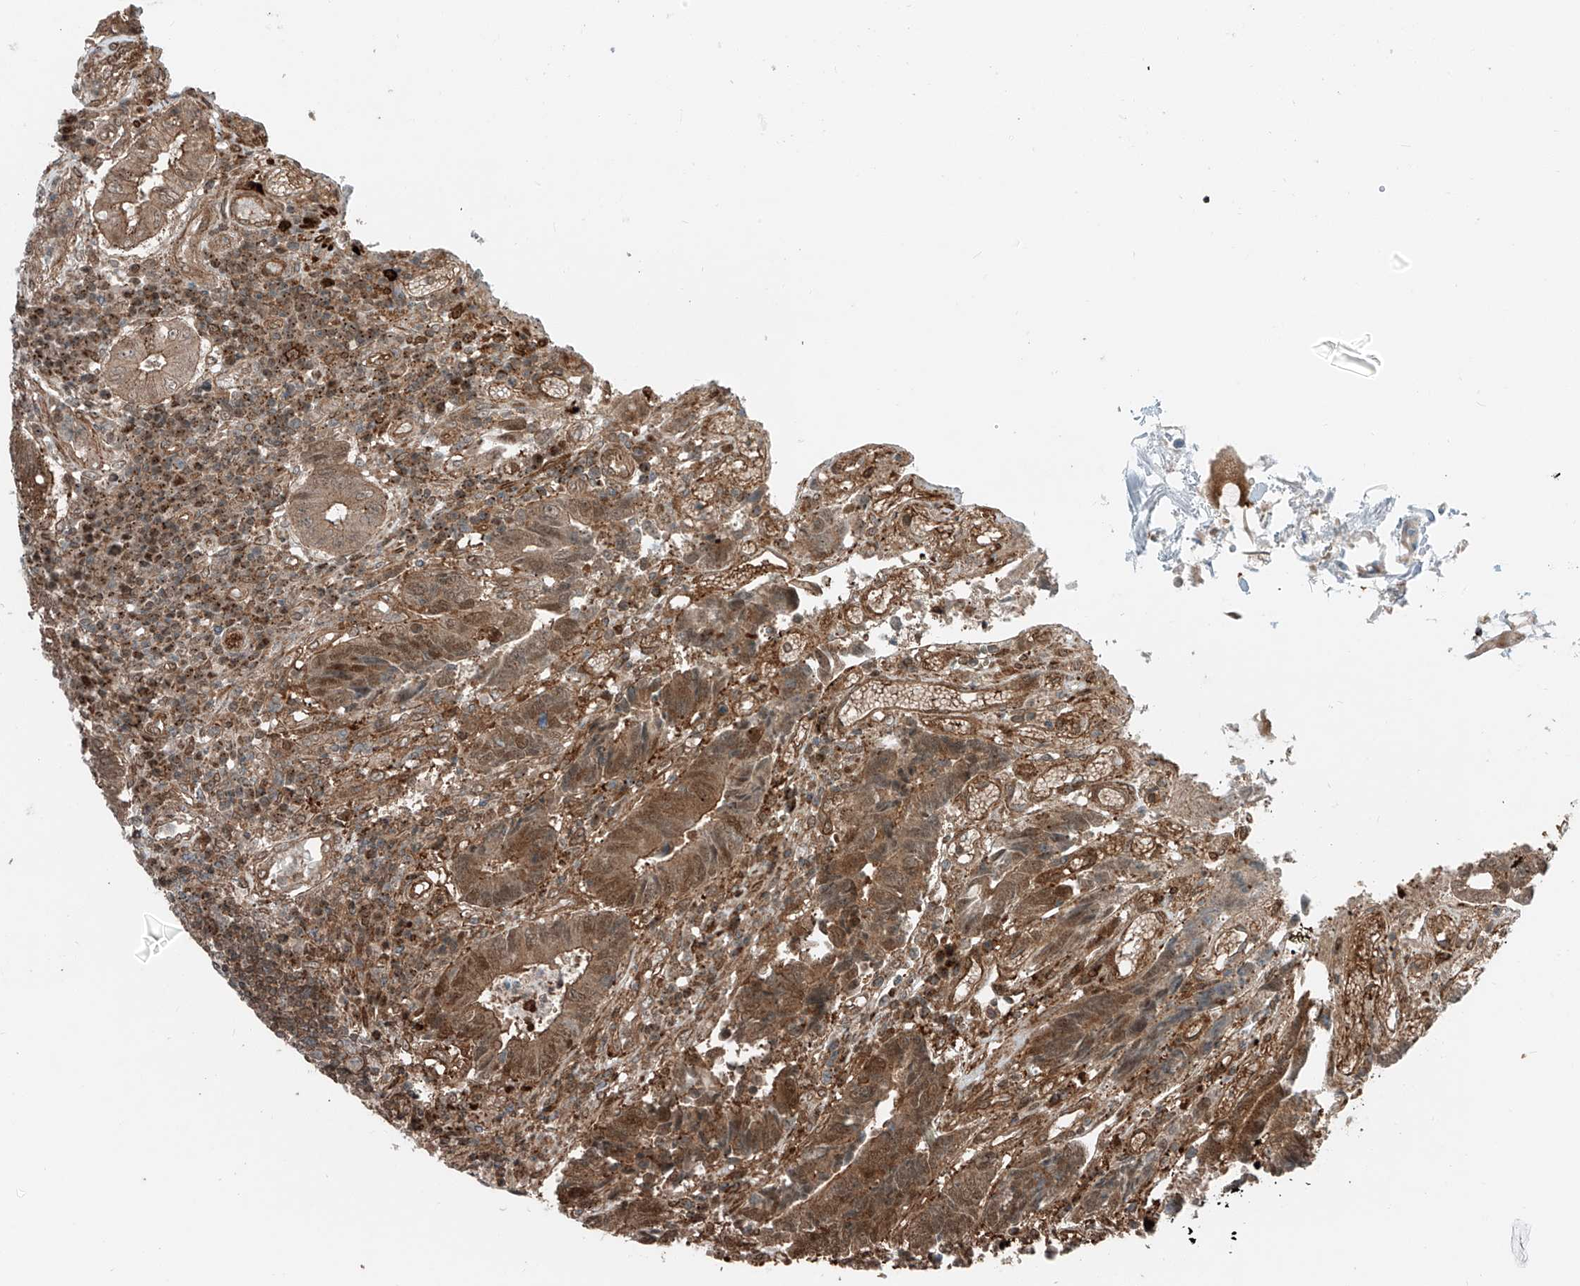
{"staining": {"intensity": "moderate", "quantity": ">75%", "location": "cytoplasmic/membranous,nuclear"}, "tissue": "colorectal cancer", "cell_type": "Tumor cells", "image_type": "cancer", "snomed": [{"axis": "morphology", "description": "Adenocarcinoma, NOS"}, {"axis": "topography", "description": "Rectum"}], "caption": "Immunohistochemistry (IHC) micrograph of neoplastic tissue: colorectal cancer (adenocarcinoma) stained using immunohistochemistry (IHC) demonstrates medium levels of moderate protein expression localized specifically in the cytoplasmic/membranous and nuclear of tumor cells, appearing as a cytoplasmic/membranous and nuclear brown color.", "gene": "USP48", "patient": {"sex": "male", "age": 84}}